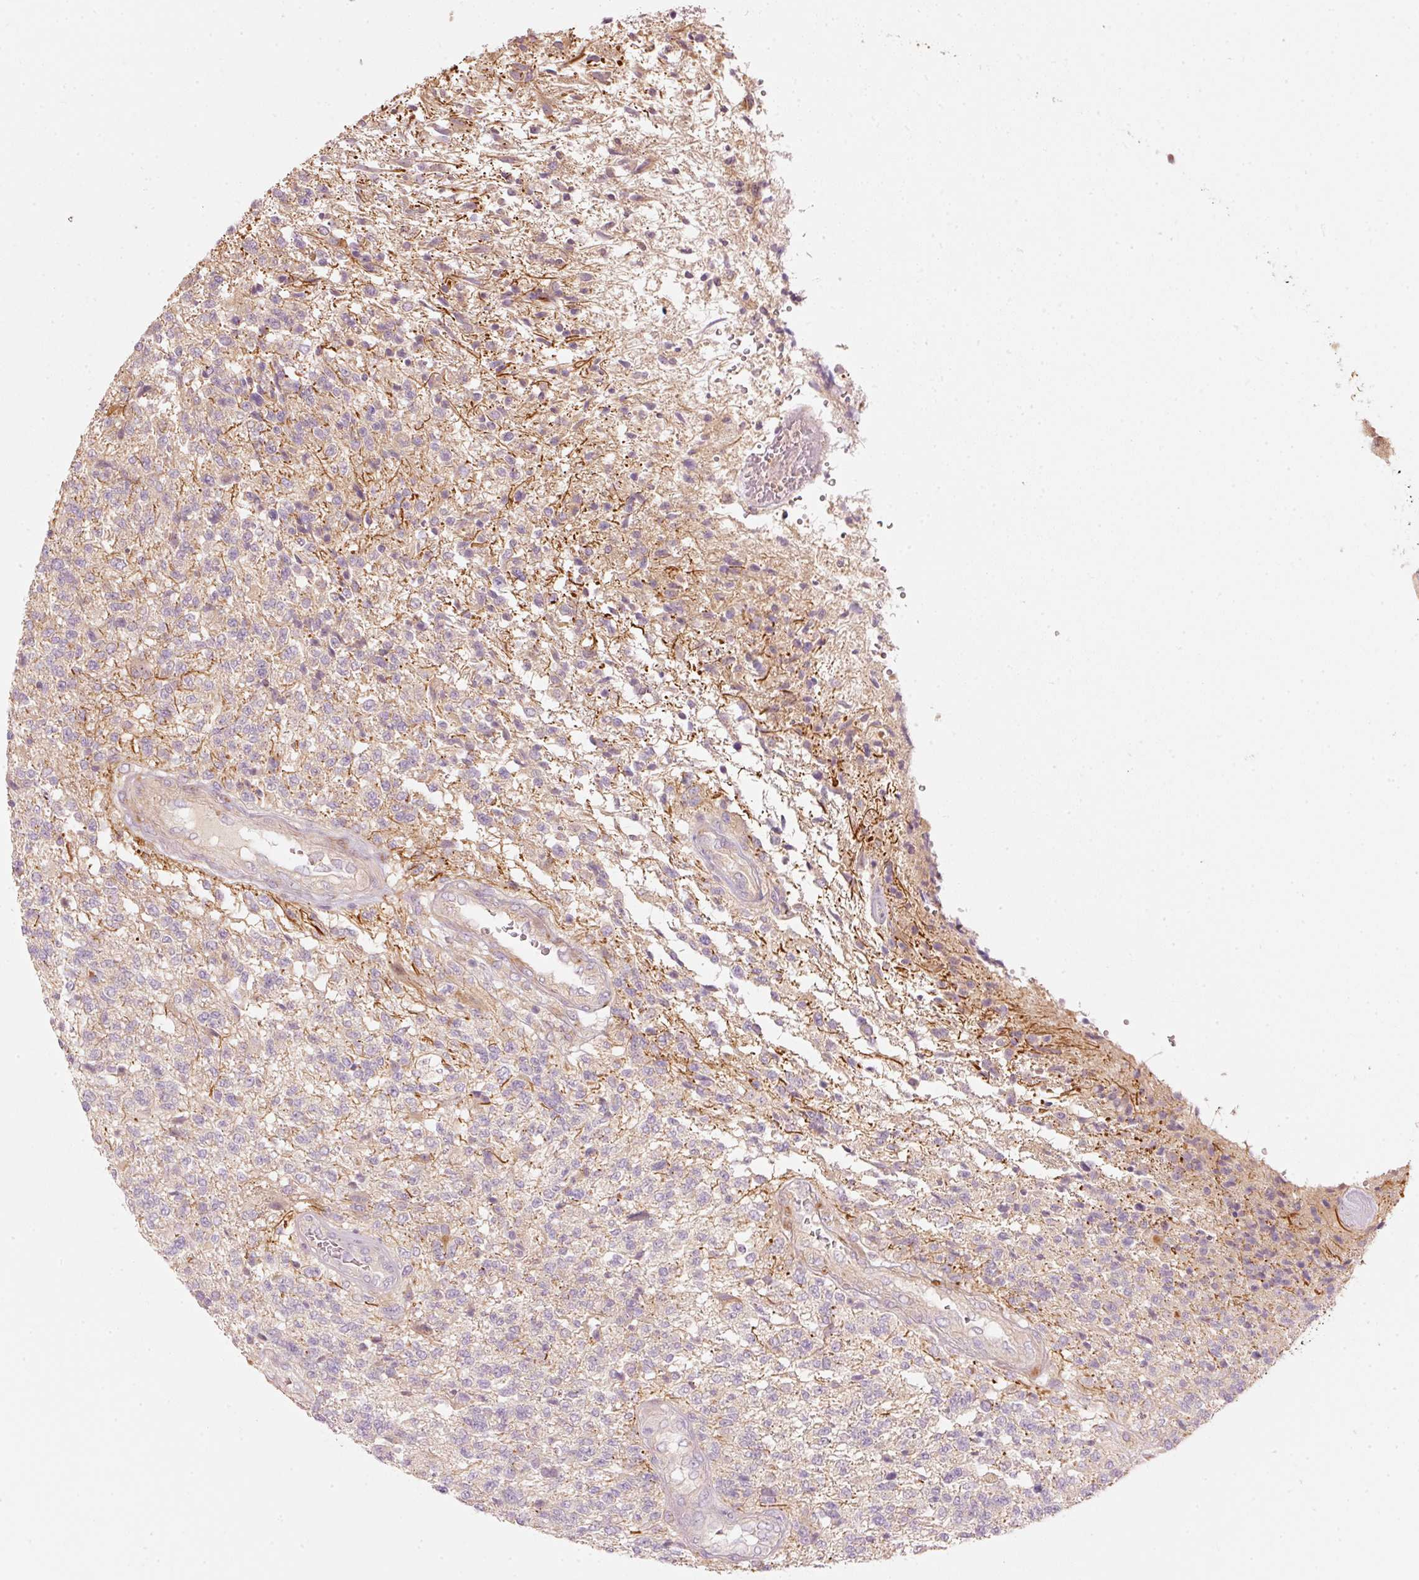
{"staining": {"intensity": "negative", "quantity": "none", "location": "none"}, "tissue": "glioma", "cell_type": "Tumor cells", "image_type": "cancer", "snomed": [{"axis": "morphology", "description": "Glioma, malignant, High grade"}, {"axis": "topography", "description": "Brain"}], "caption": "High-grade glioma (malignant) was stained to show a protein in brown. There is no significant positivity in tumor cells.", "gene": "MAP10", "patient": {"sex": "male", "age": 56}}